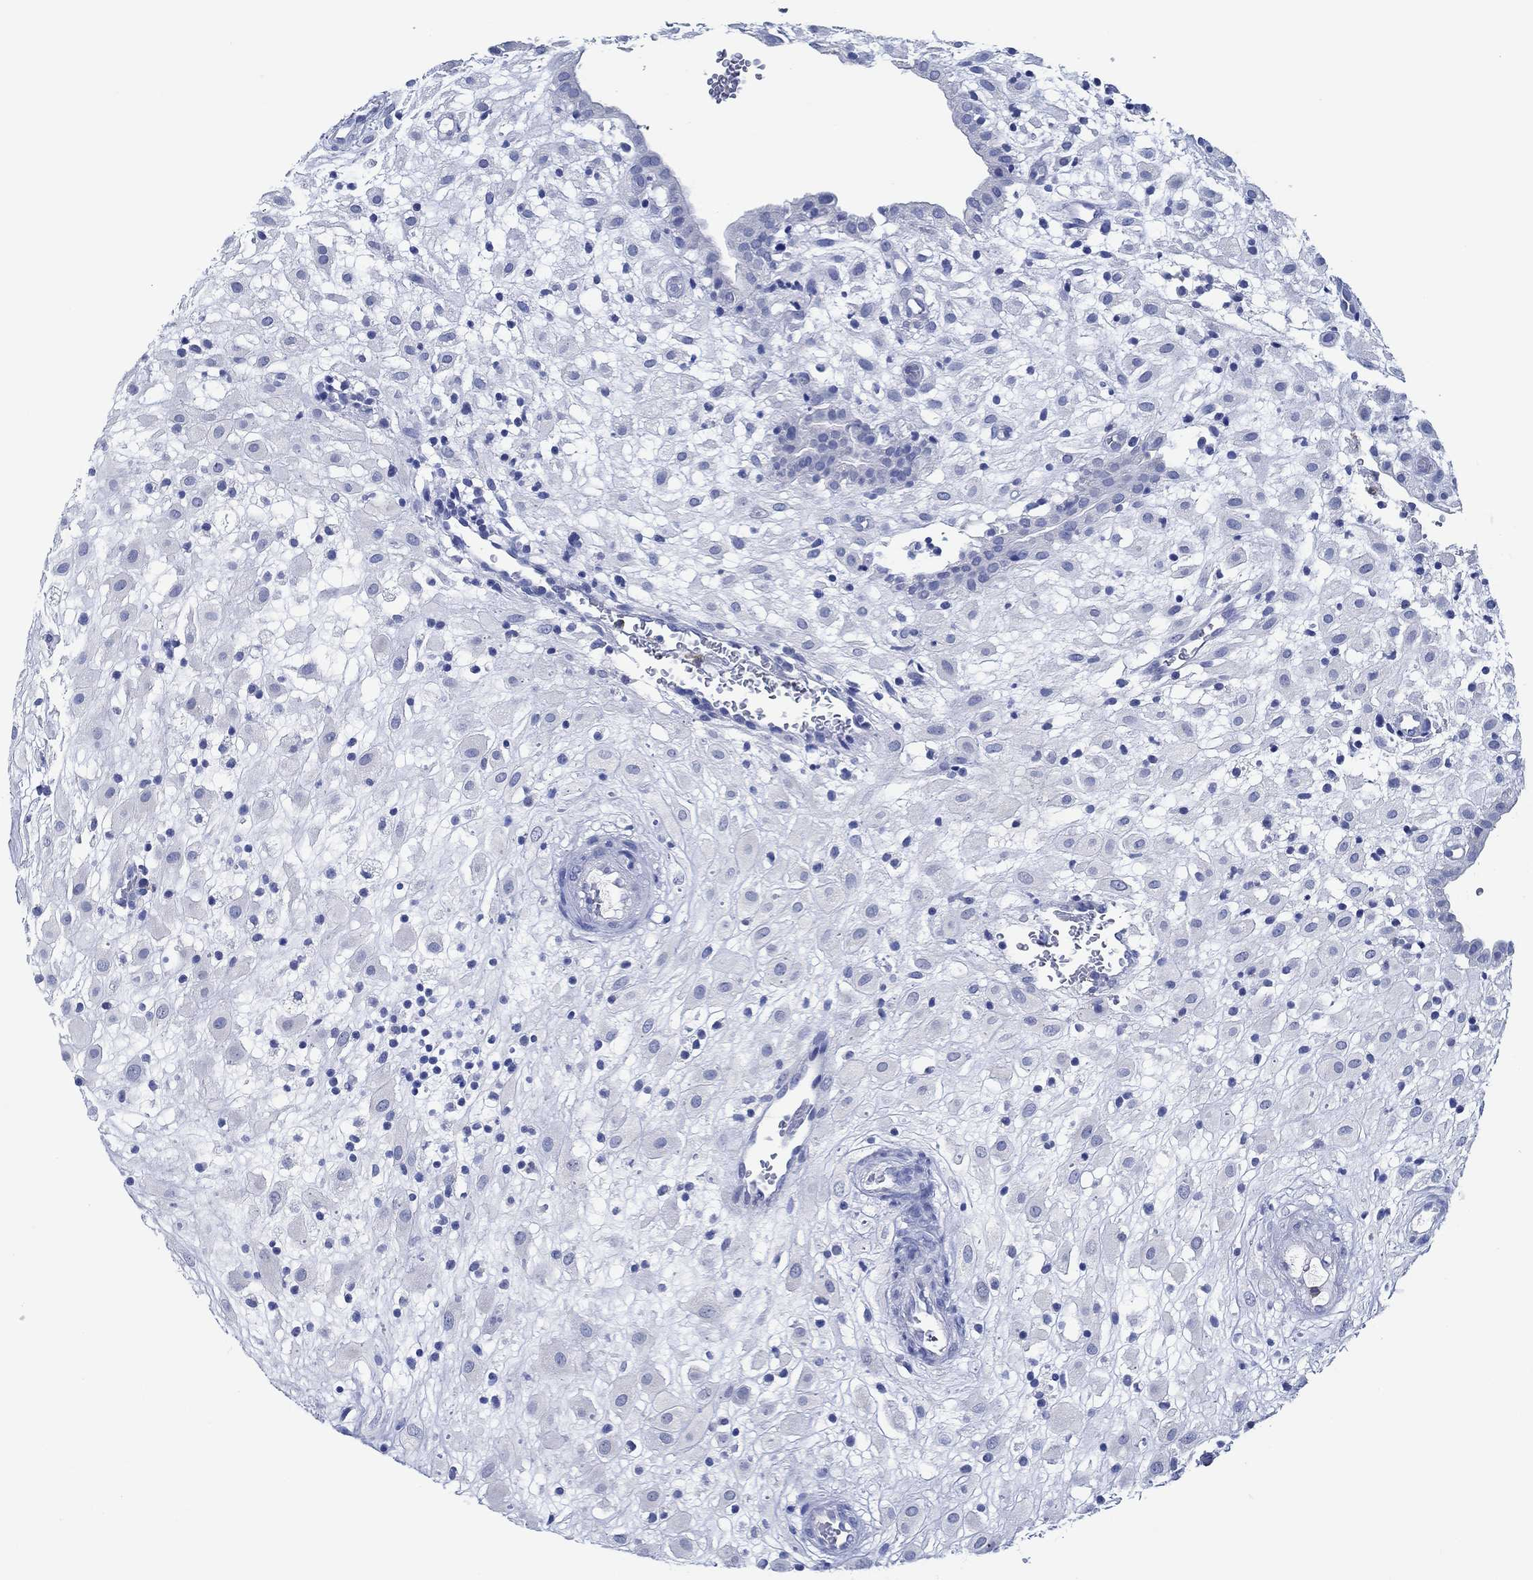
{"staining": {"intensity": "negative", "quantity": "none", "location": "none"}, "tissue": "placenta", "cell_type": "Decidual cells", "image_type": "normal", "snomed": [{"axis": "morphology", "description": "Normal tissue, NOS"}, {"axis": "topography", "description": "Placenta"}], "caption": "The micrograph shows no significant staining in decidual cells of placenta.", "gene": "ZNF671", "patient": {"sex": "female", "age": 24}}